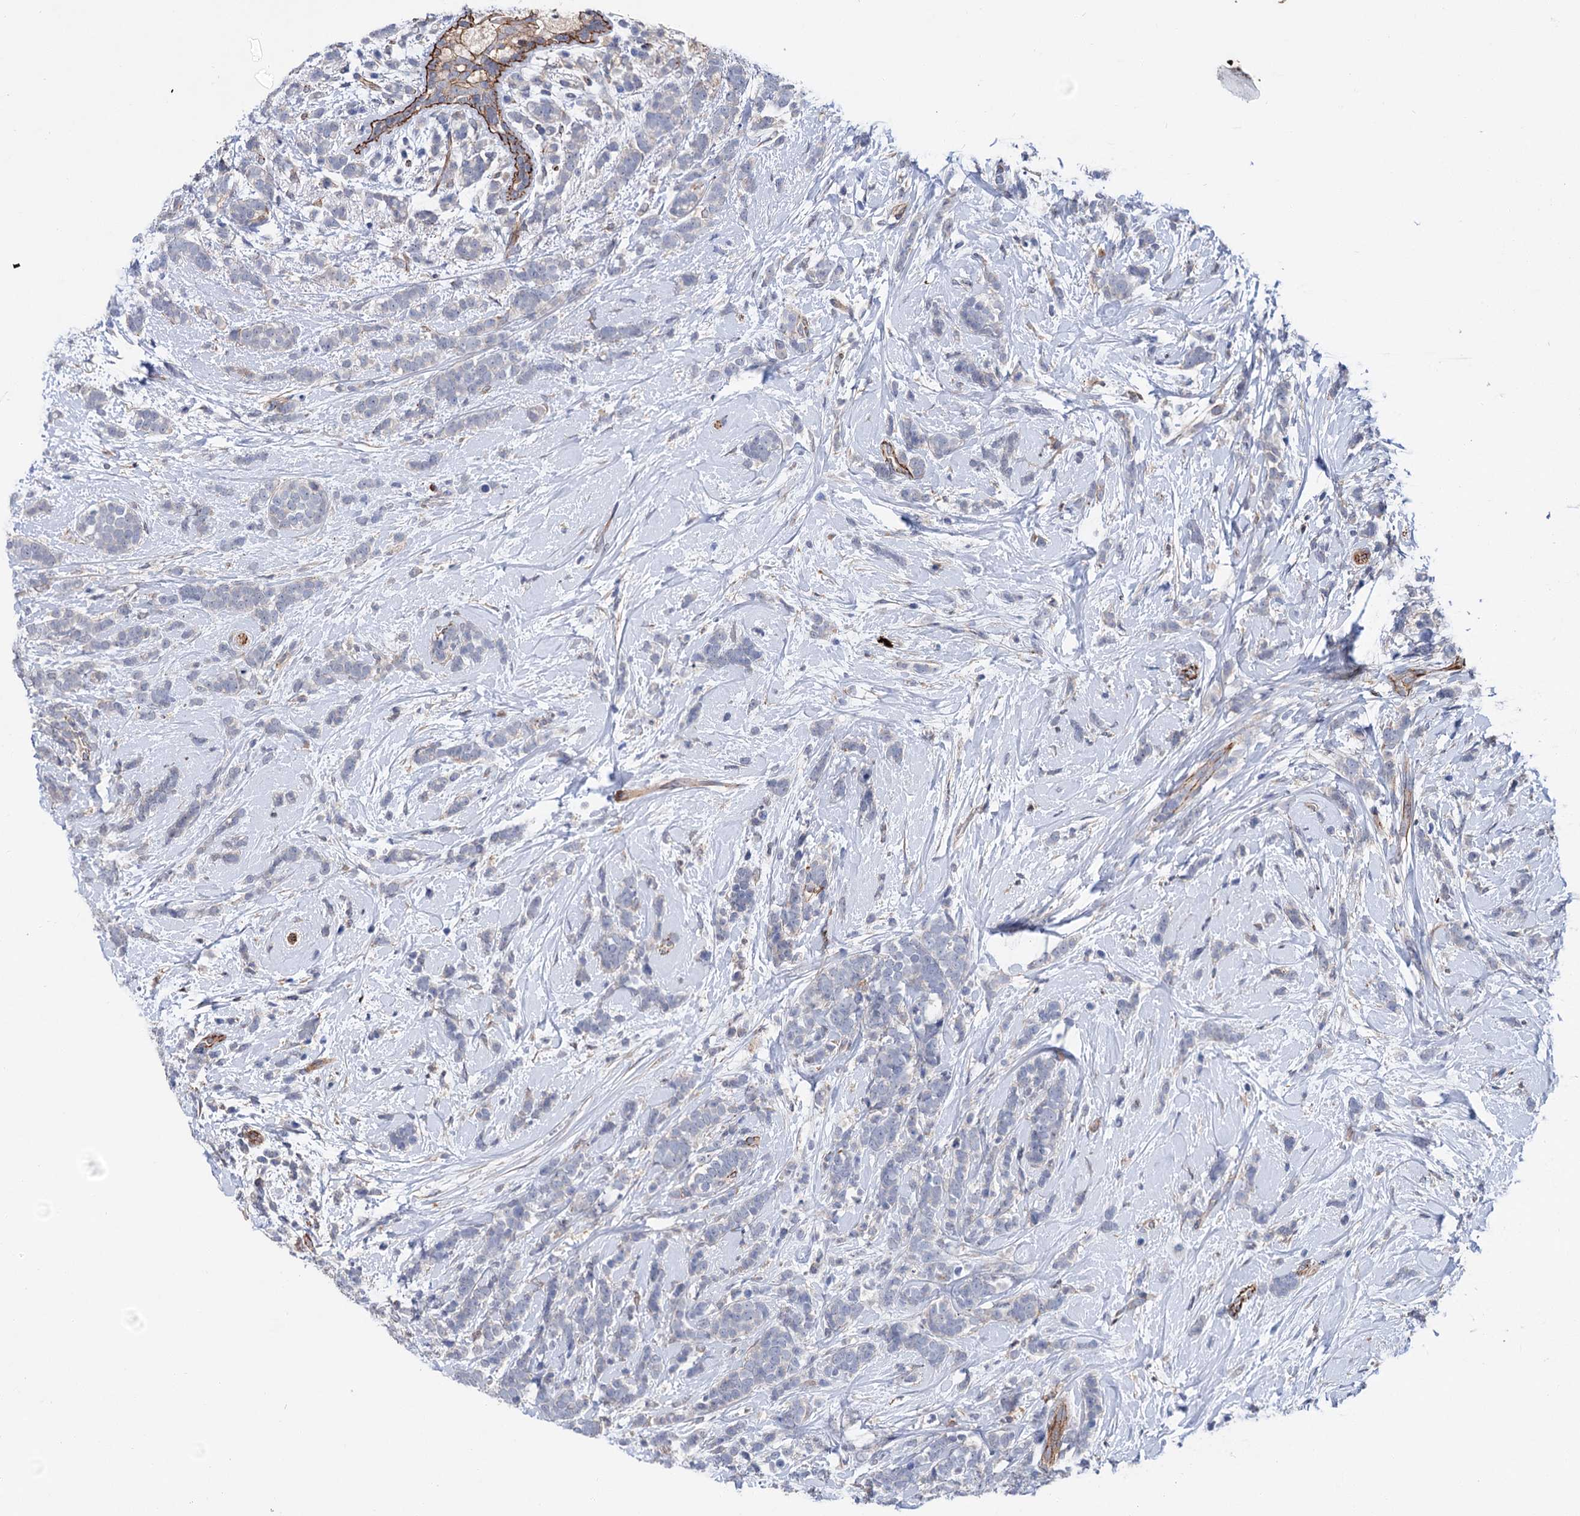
{"staining": {"intensity": "negative", "quantity": "none", "location": "none"}, "tissue": "breast cancer", "cell_type": "Tumor cells", "image_type": "cancer", "snomed": [{"axis": "morphology", "description": "Lobular carcinoma"}, {"axis": "topography", "description": "Breast"}], "caption": "This is an IHC photomicrograph of breast cancer. There is no staining in tumor cells.", "gene": "TMTC3", "patient": {"sex": "female", "age": 58}}